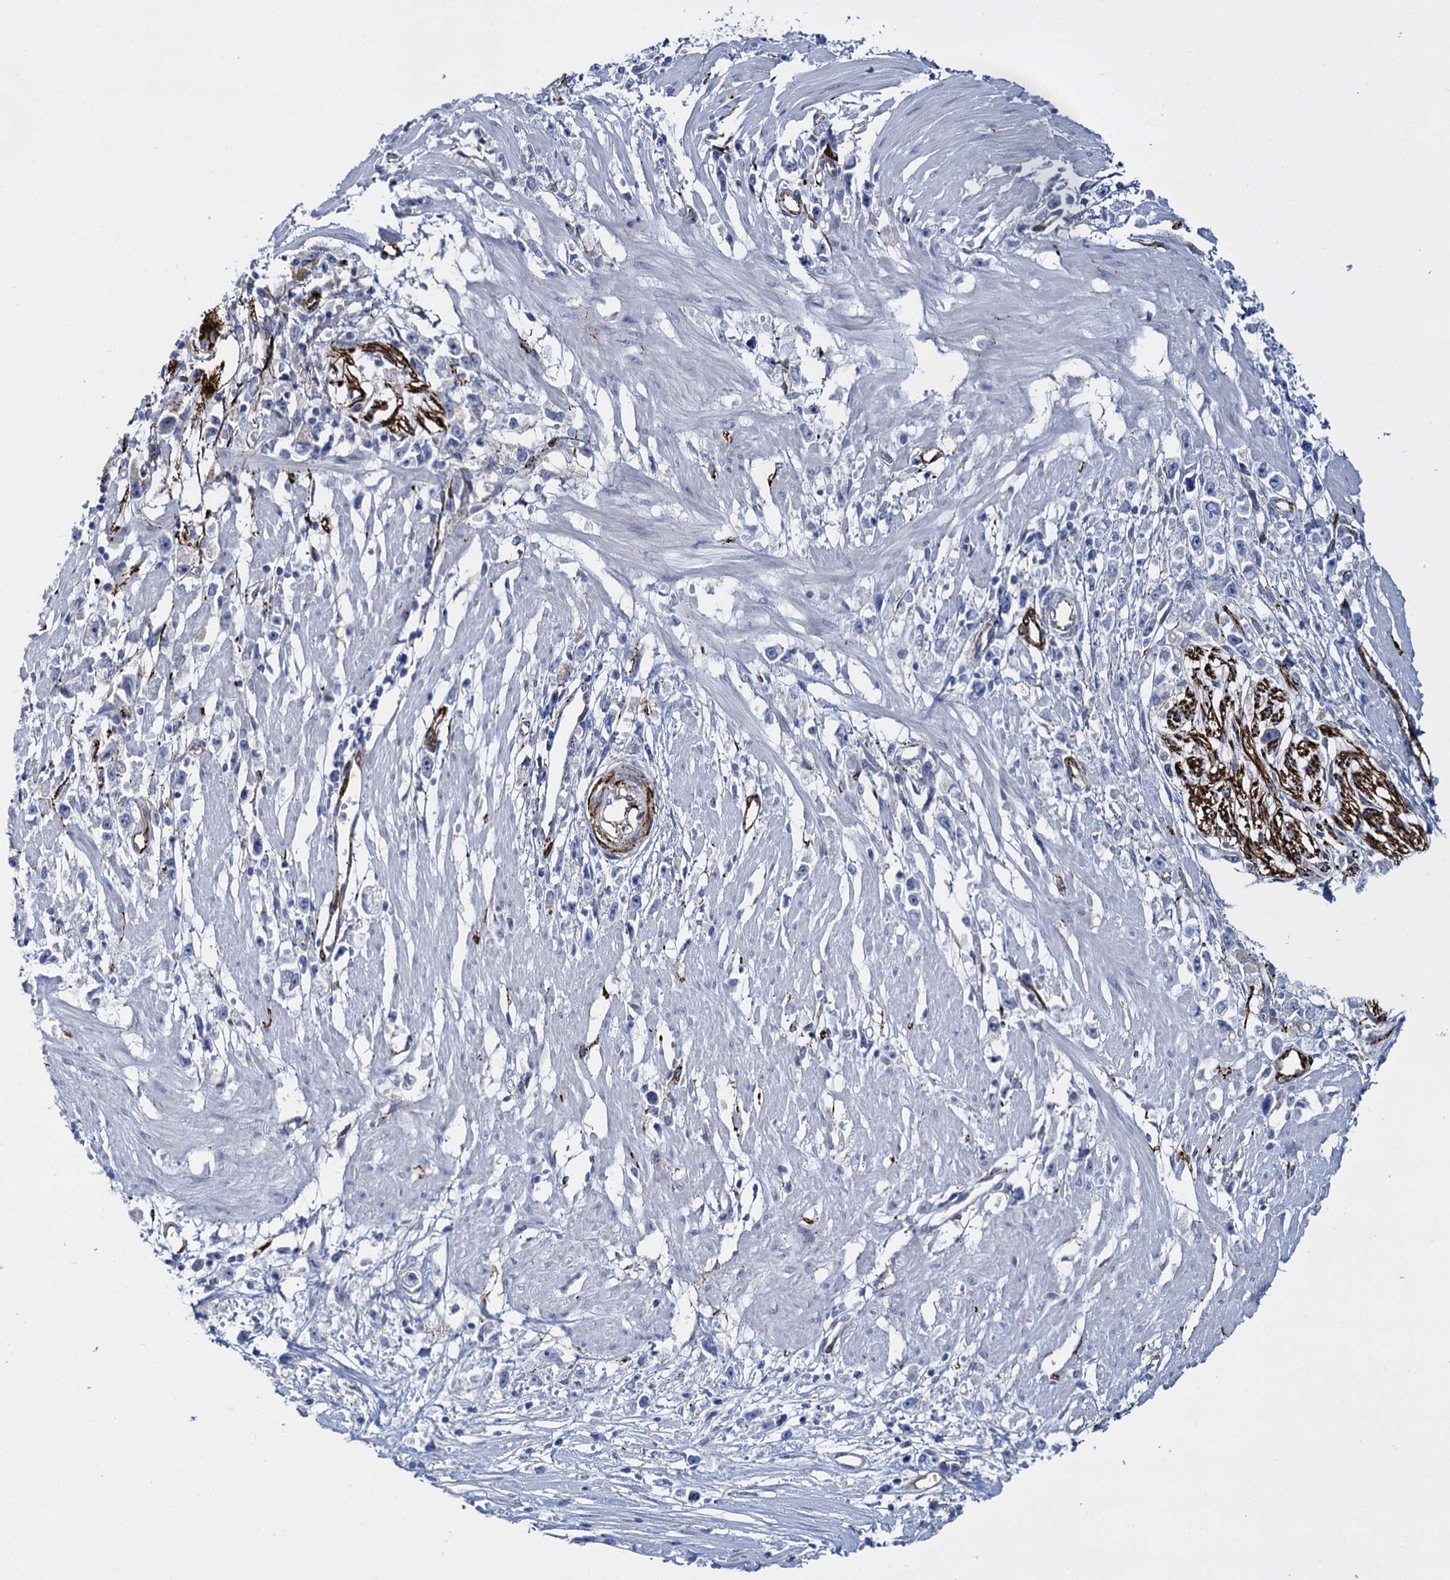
{"staining": {"intensity": "negative", "quantity": "none", "location": "none"}, "tissue": "stomach cancer", "cell_type": "Tumor cells", "image_type": "cancer", "snomed": [{"axis": "morphology", "description": "Adenocarcinoma, NOS"}, {"axis": "topography", "description": "Stomach"}], "caption": "IHC image of stomach cancer (adenocarcinoma) stained for a protein (brown), which reveals no positivity in tumor cells.", "gene": "SNCG", "patient": {"sex": "female", "age": 59}}